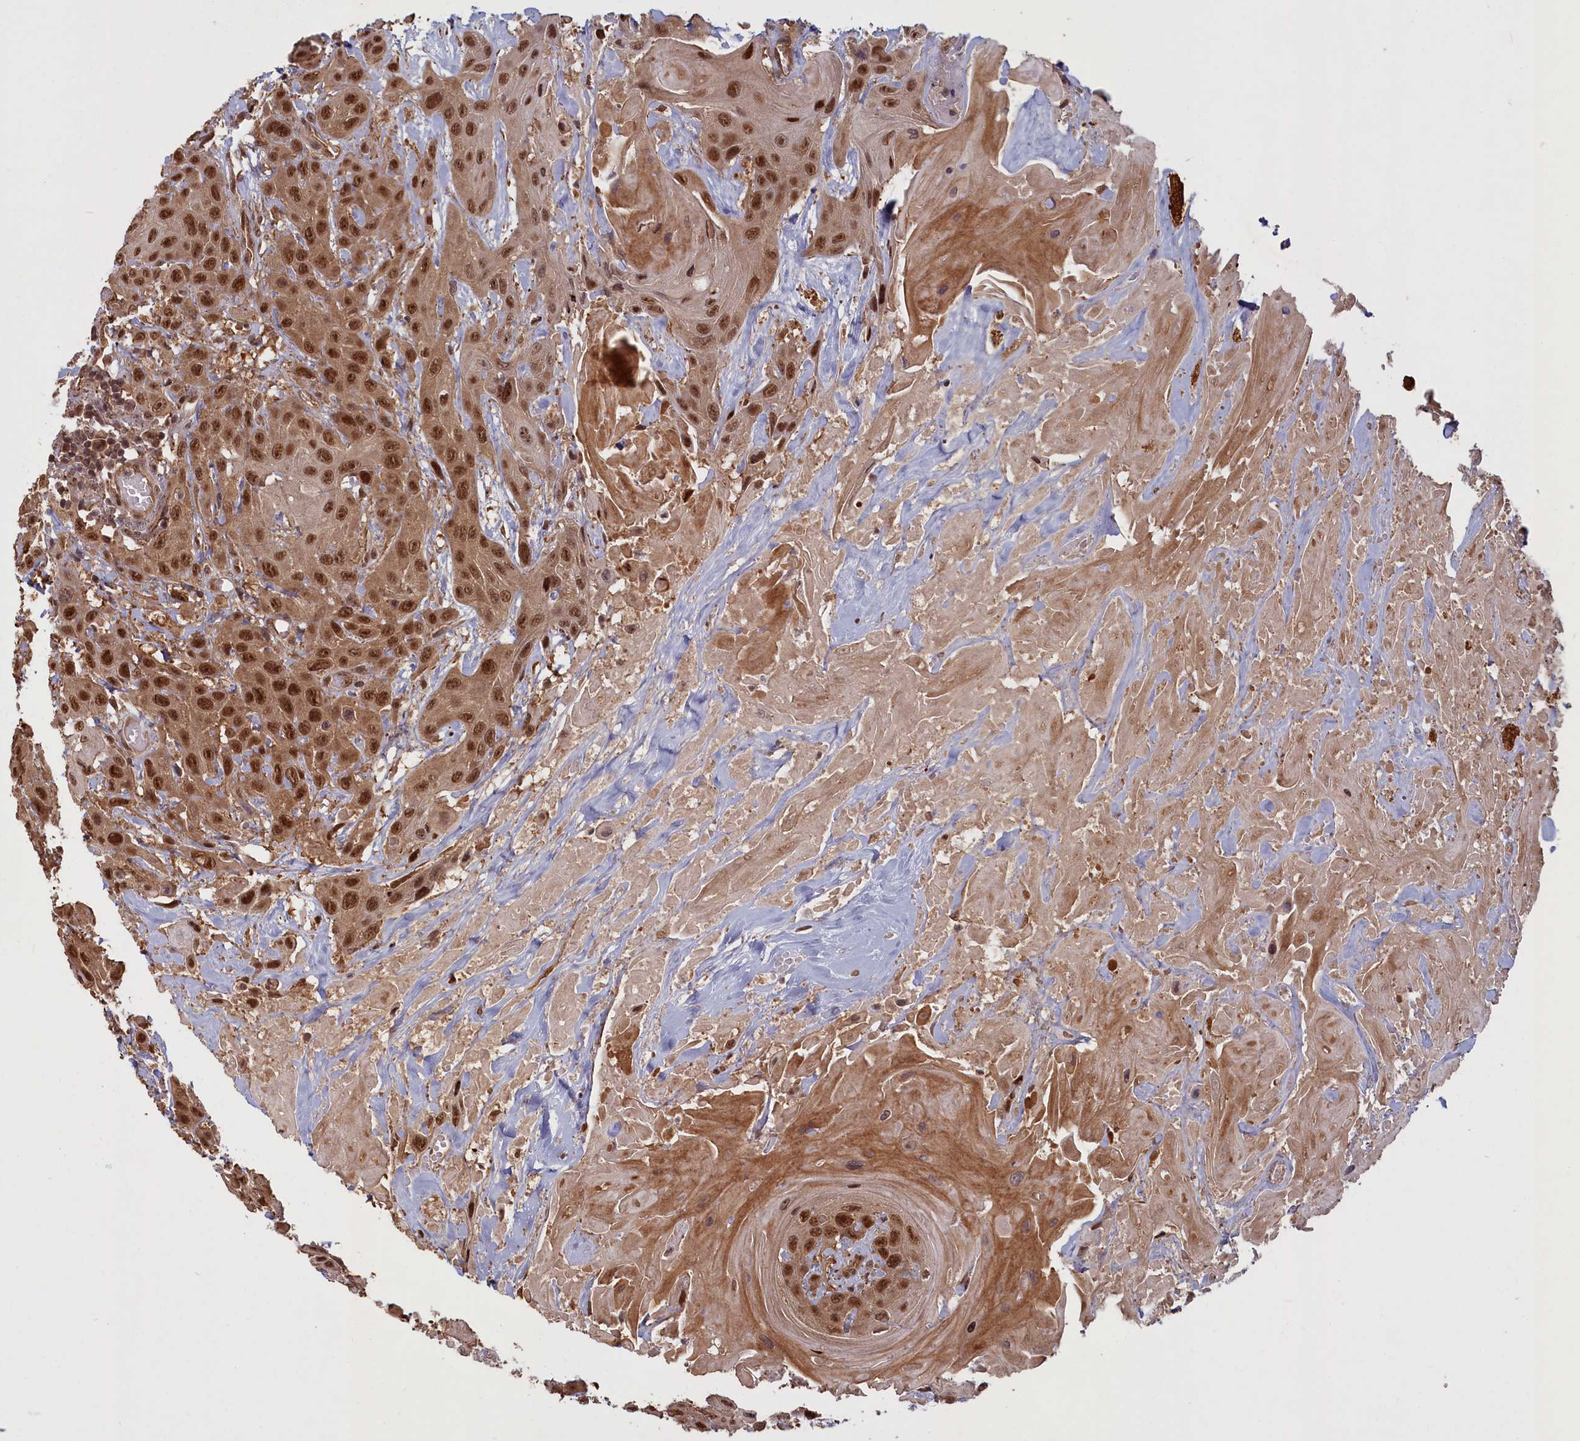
{"staining": {"intensity": "strong", "quantity": ">75%", "location": "cytoplasmic/membranous,nuclear"}, "tissue": "head and neck cancer", "cell_type": "Tumor cells", "image_type": "cancer", "snomed": [{"axis": "morphology", "description": "Squamous cell carcinoma, NOS"}, {"axis": "topography", "description": "Head-Neck"}], "caption": "Protein staining demonstrates strong cytoplasmic/membranous and nuclear staining in about >75% of tumor cells in head and neck cancer (squamous cell carcinoma). The protein of interest is shown in brown color, while the nuclei are stained blue.", "gene": "HIF3A", "patient": {"sex": "male", "age": 81}}